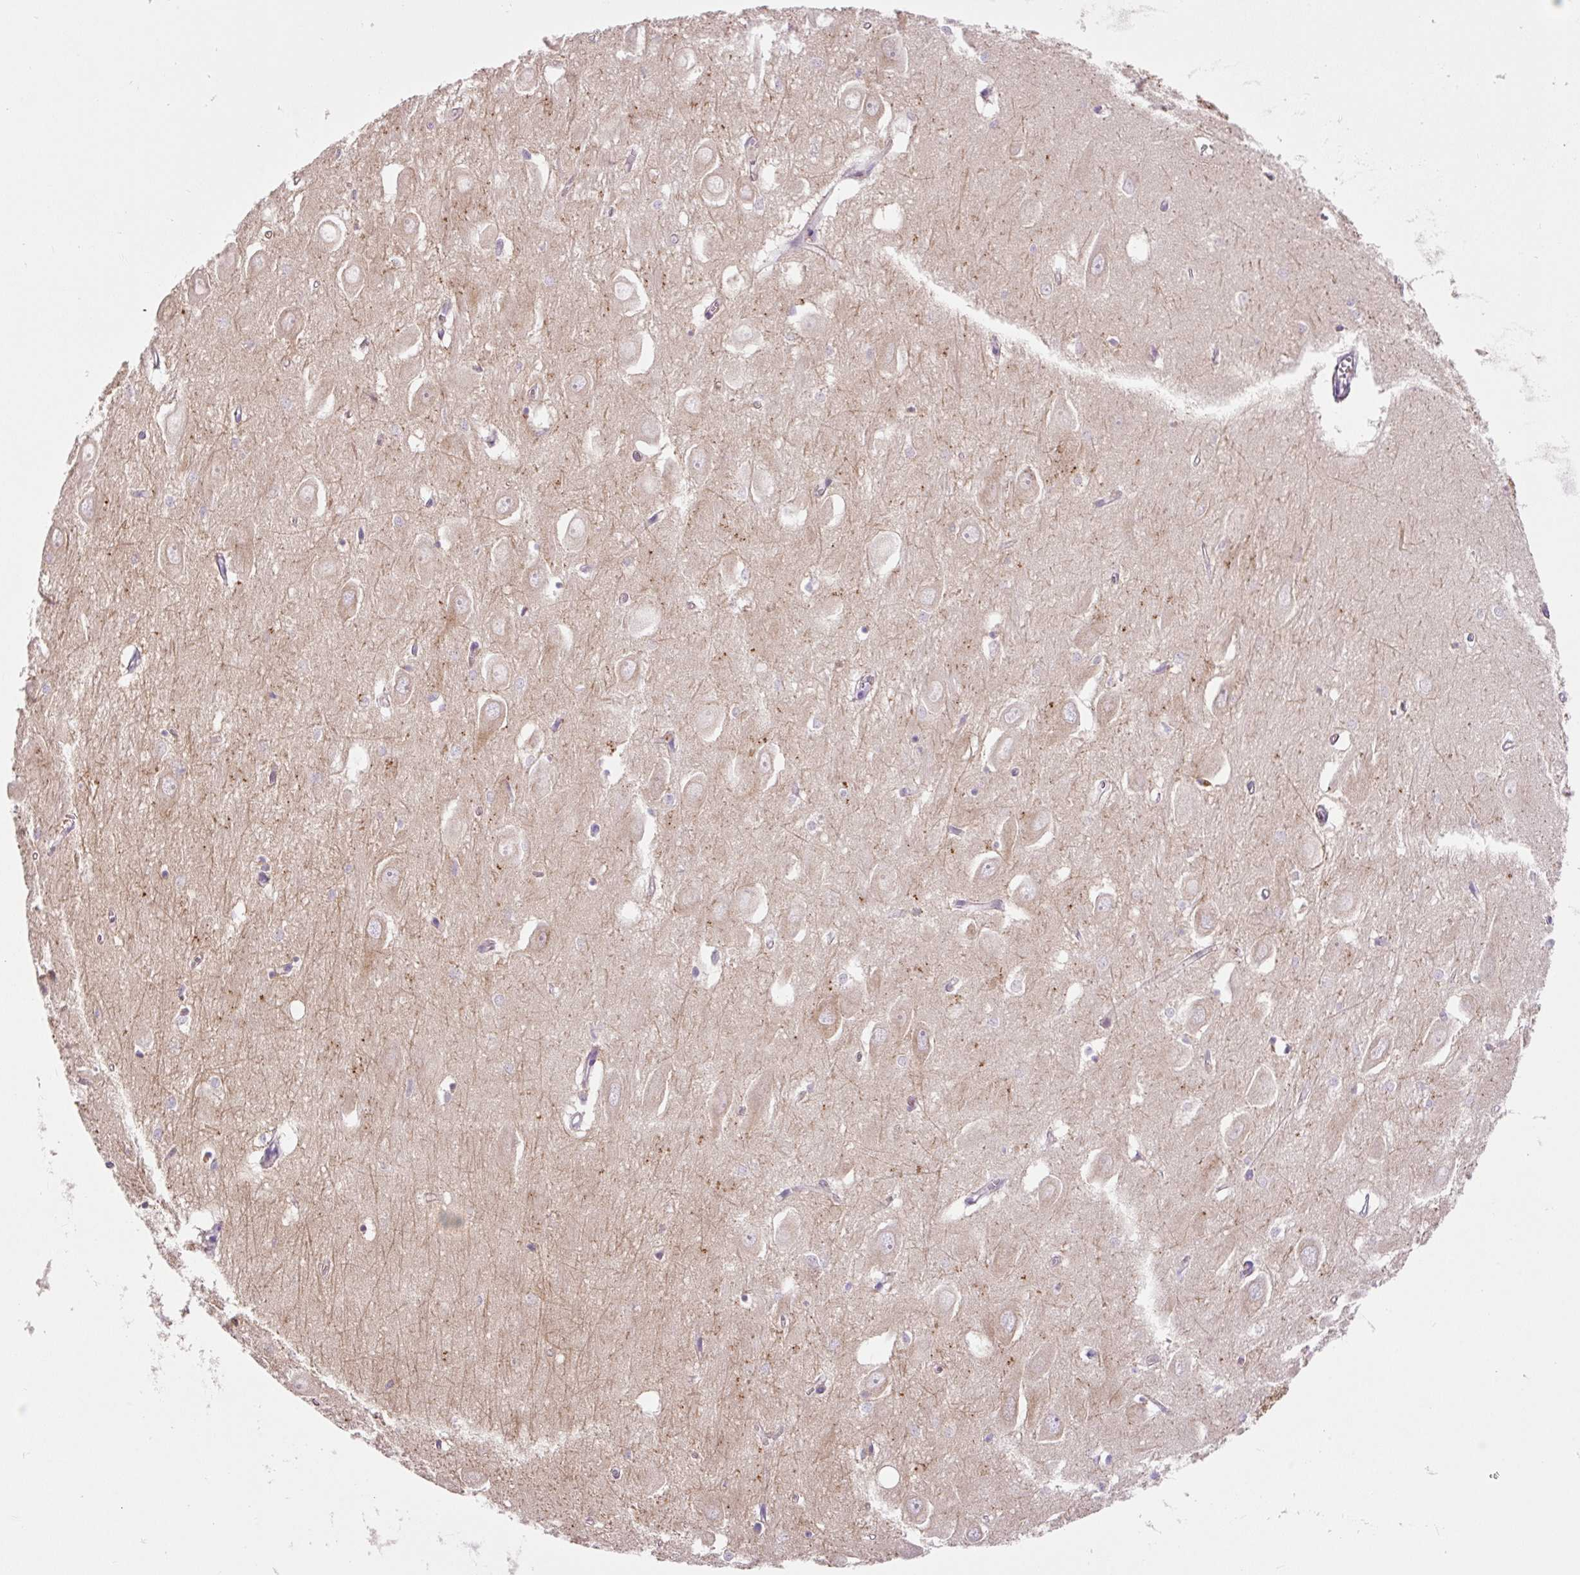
{"staining": {"intensity": "negative", "quantity": "none", "location": "none"}, "tissue": "hippocampus", "cell_type": "Glial cells", "image_type": "normal", "snomed": [{"axis": "morphology", "description": "Normal tissue, NOS"}, {"axis": "topography", "description": "Hippocampus"}], "caption": "DAB immunohistochemical staining of benign human hippocampus displays no significant expression in glial cells. (DAB immunohistochemistry with hematoxylin counter stain).", "gene": "TDRD15", "patient": {"sex": "female", "age": 64}}